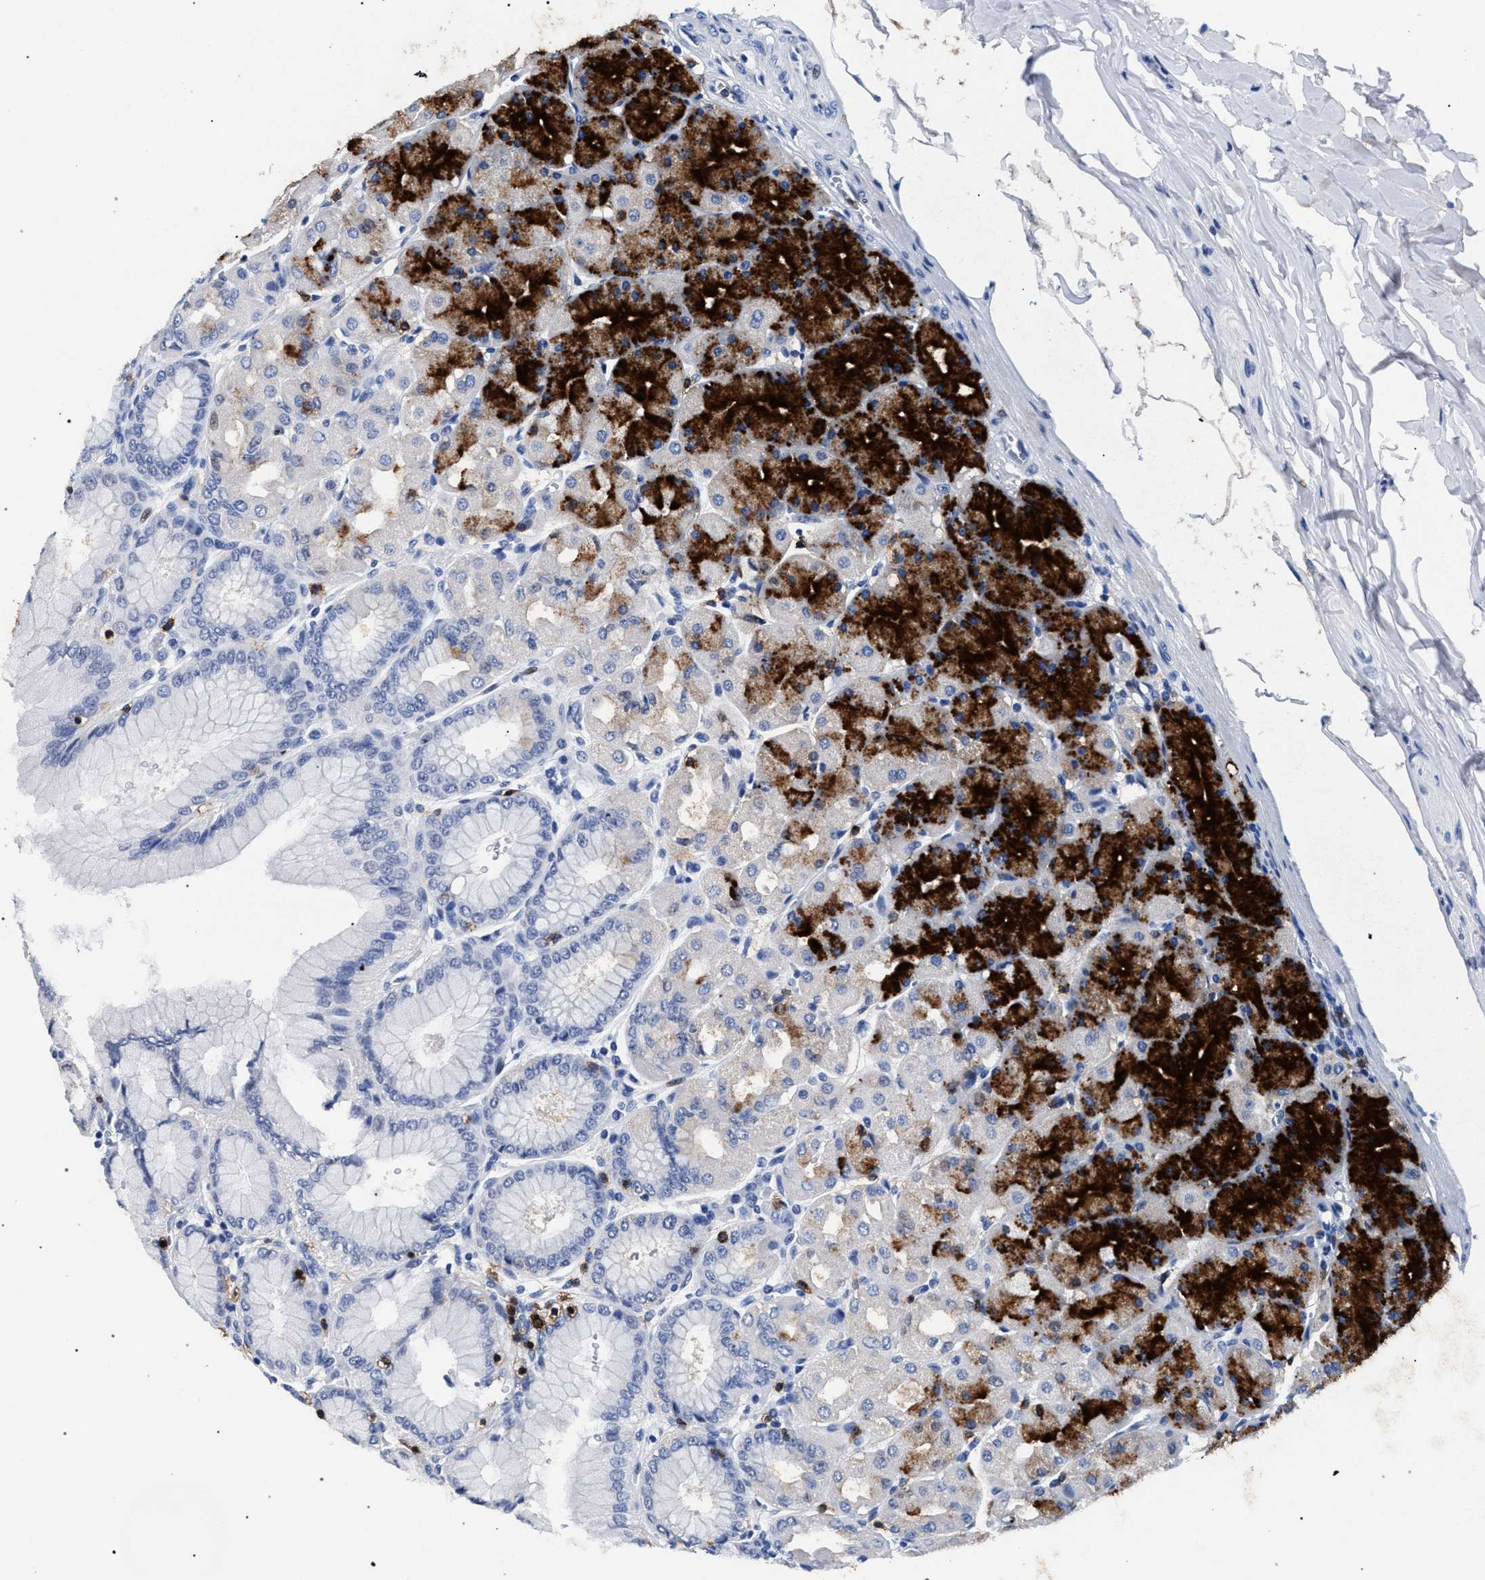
{"staining": {"intensity": "strong", "quantity": "25%-75%", "location": "cytoplasmic/membranous"}, "tissue": "stomach", "cell_type": "Glandular cells", "image_type": "normal", "snomed": [{"axis": "morphology", "description": "Normal tissue, NOS"}, {"axis": "topography", "description": "Stomach, upper"}], "caption": "Benign stomach shows strong cytoplasmic/membranous positivity in about 25%-75% of glandular cells The protein of interest is stained brown, and the nuclei are stained in blue (DAB IHC with brightfield microscopy, high magnification)..", "gene": "KLRK1", "patient": {"sex": "female", "age": 56}}